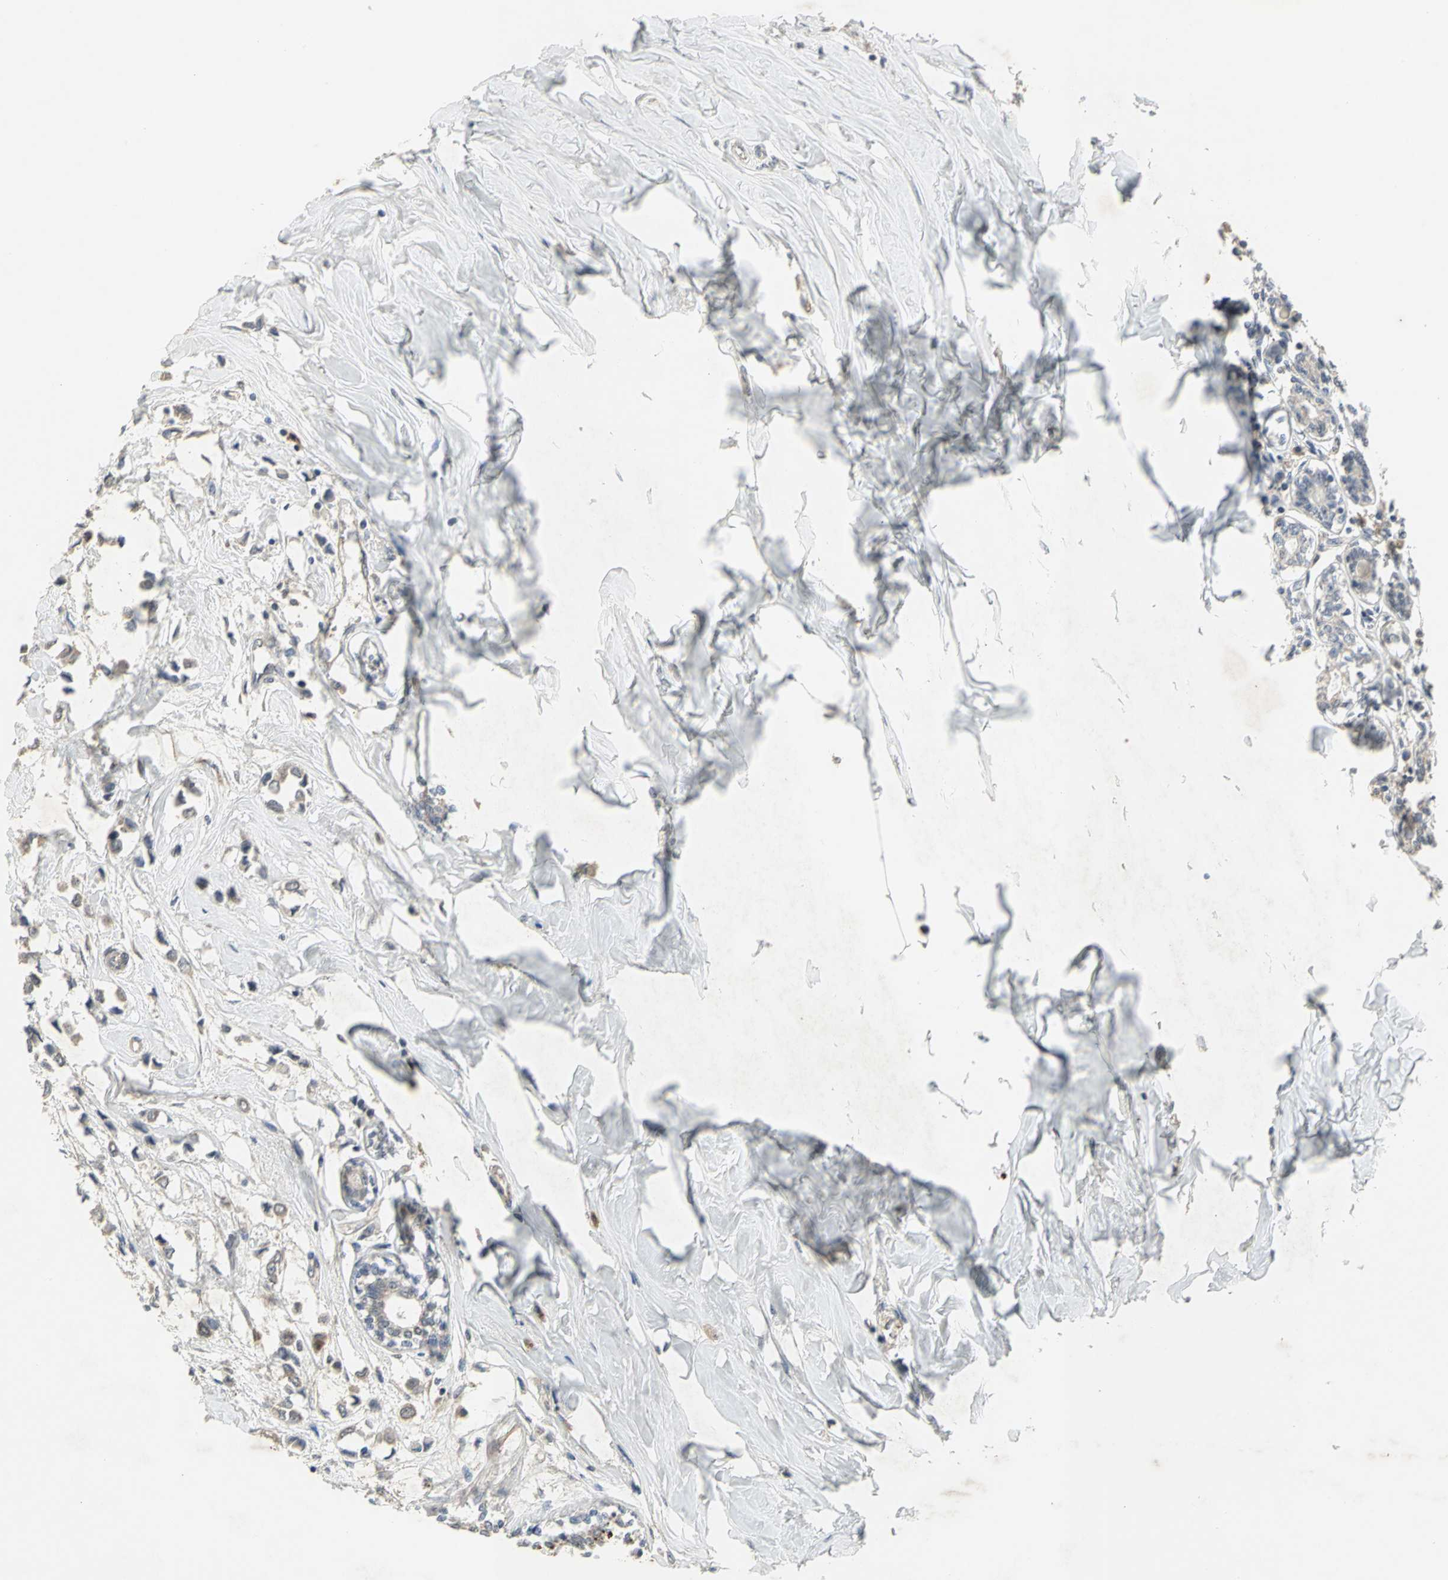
{"staining": {"intensity": "weak", "quantity": ">75%", "location": "cytoplasmic/membranous"}, "tissue": "breast cancer", "cell_type": "Tumor cells", "image_type": "cancer", "snomed": [{"axis": "morphology", "description": "Lobular carcinoma"}, {"axis": "topography", "description": "Breast"}], "caption": "Protein staining displays weak cytoplasmic/membranous positivity in approximately >75% of tumor cells in breast cancer.", "gene": "KEAP1", "patient": {"sex": "female", "age": 51}}